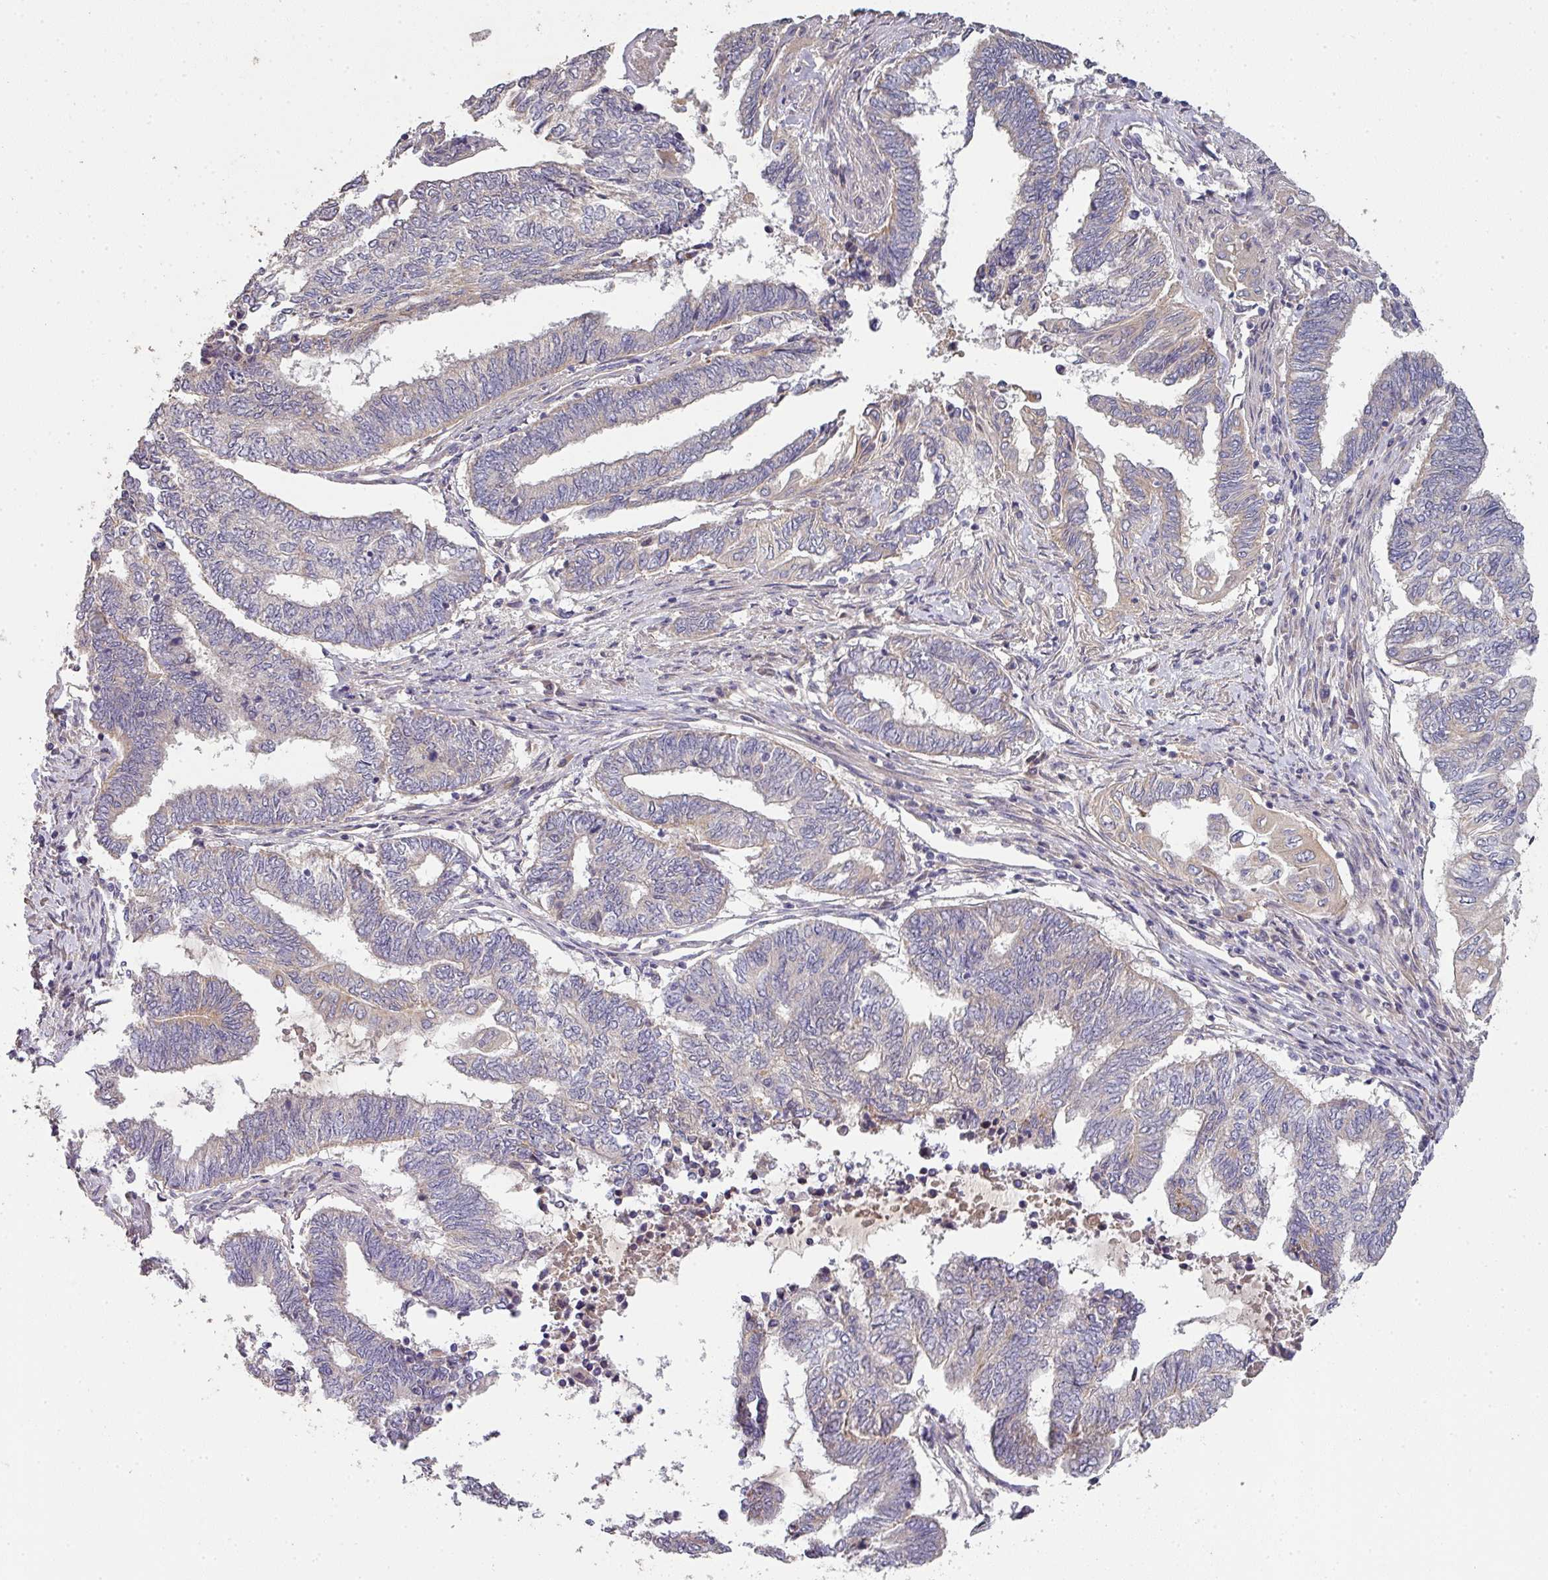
{"staining": {"intensity": "negative", "quantity": "none", "location": "none"}, "tissue": "endometrial cancer", "cell_type": "Tumor cells", "image_type": "cancer", "snomed": [{"axis": "morphology", "description": "Adenocarcinoma, NOS"}, {"axis": "topography", "description": "Uterus"}, {"axis": "topography", "description": "Endometrium"}], "caption": "Immunohistochemistry (IHC) photomicrograph of human endometrial cancer stained for a protein (brown), which displays no staining in tumor cells.", "gene": "PCDH1", "patient": {"sex": "female", "age": 70}}